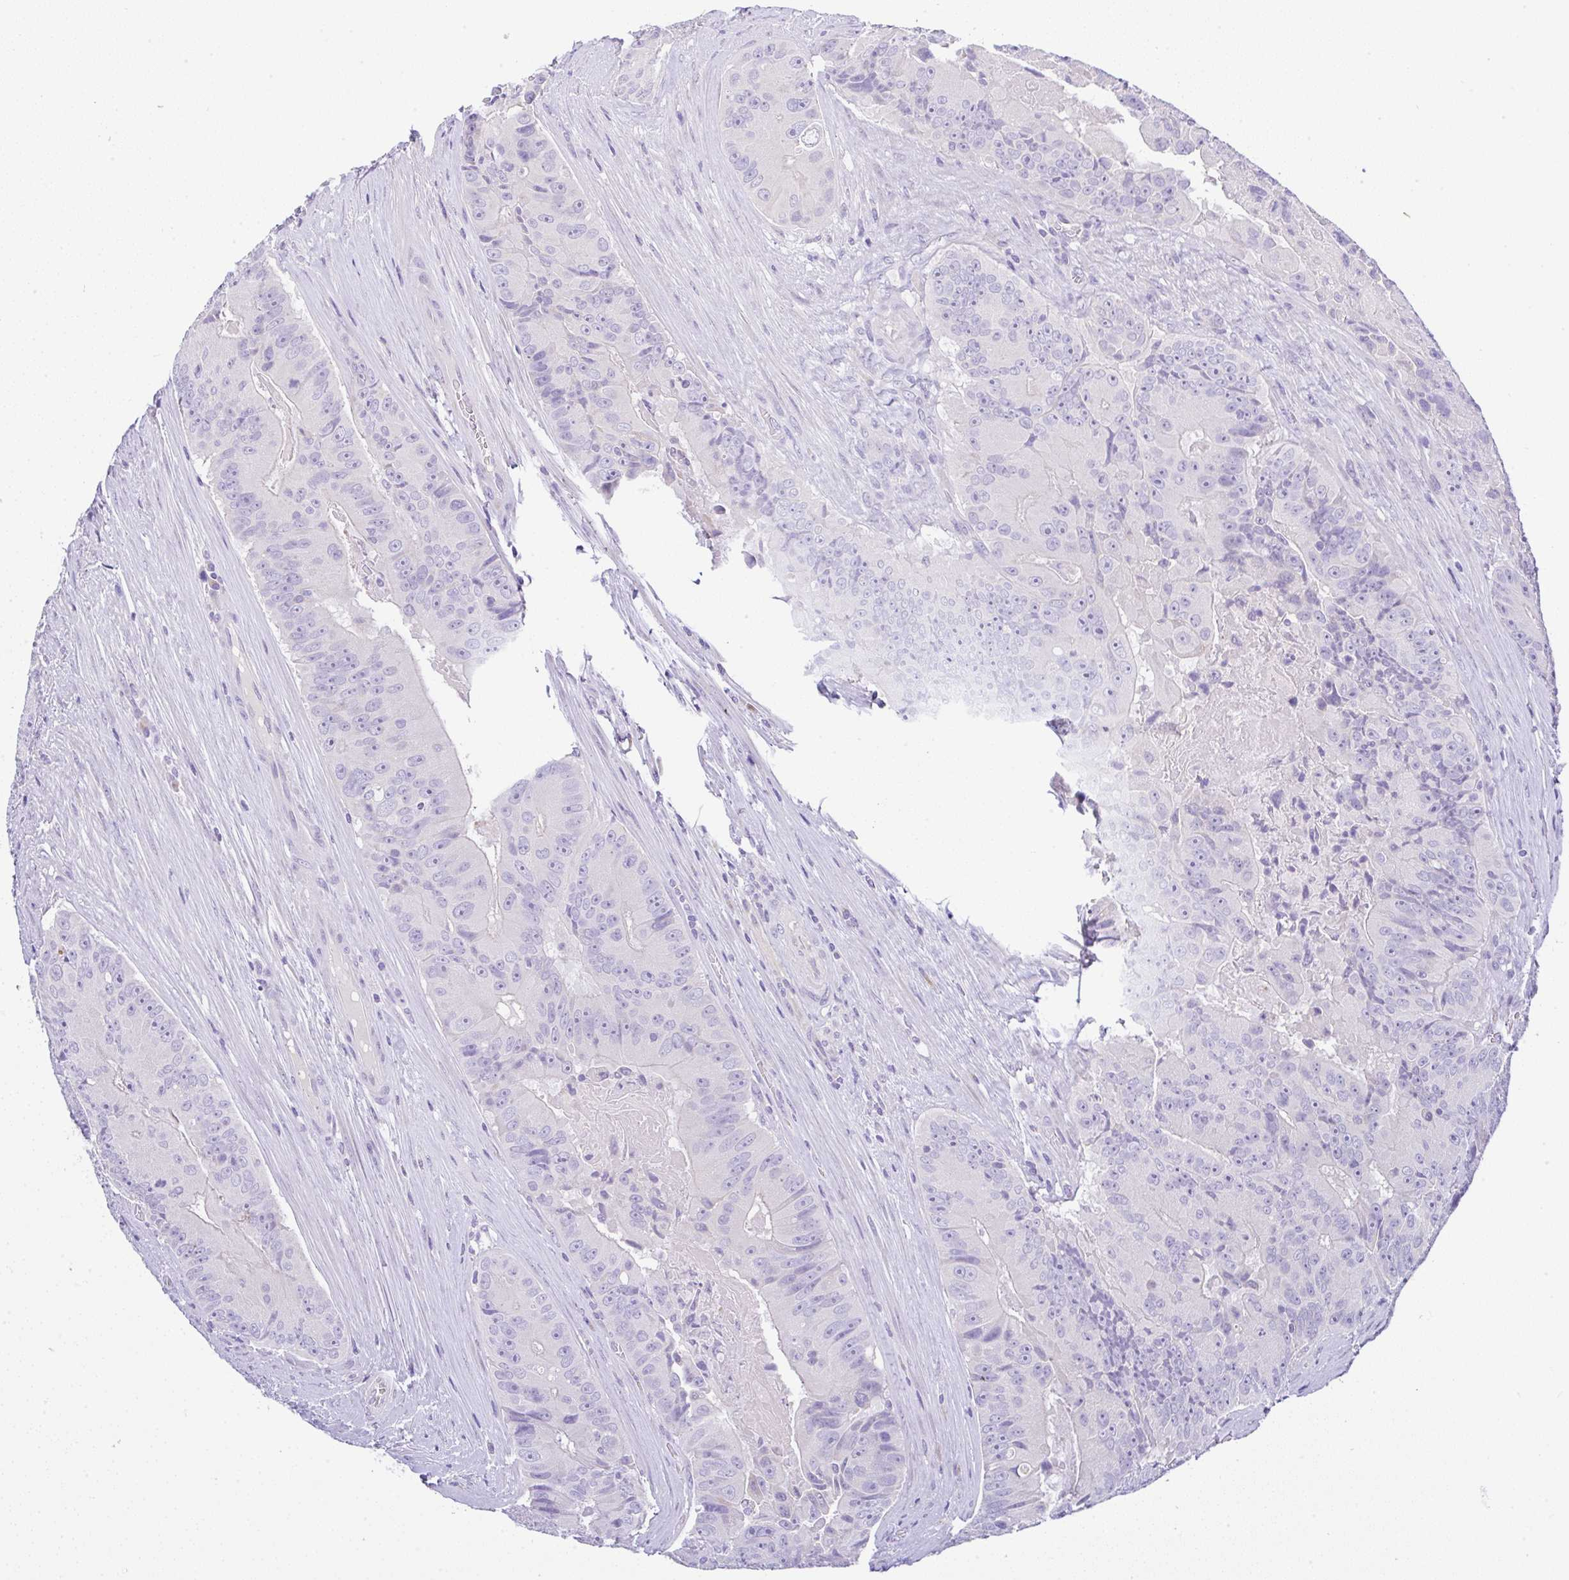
{"staining": {"intensity": "negative", "quantity": "none", "location": "none"}, "tissue": "colorectal cancer", "cell_type": "Tumor cells", "image_type": "cancer", "snomed": [{"axis": "morphology", "description": "Adenocarcinoma, NOS"}, {"axis": "topography", "description": "Colon"}], "caption": "A histopathology image of adenocarcinoma (colorectal) stained for a protein displays no brown staining in tumor cells. (Brightfield microscopy of DAB (3,3'-diaminobenzidine) immunohistochemistry (IHC) at high magnification).", "gene": "SERPINE3", "patient": {"sex": "female", "age": 86}}